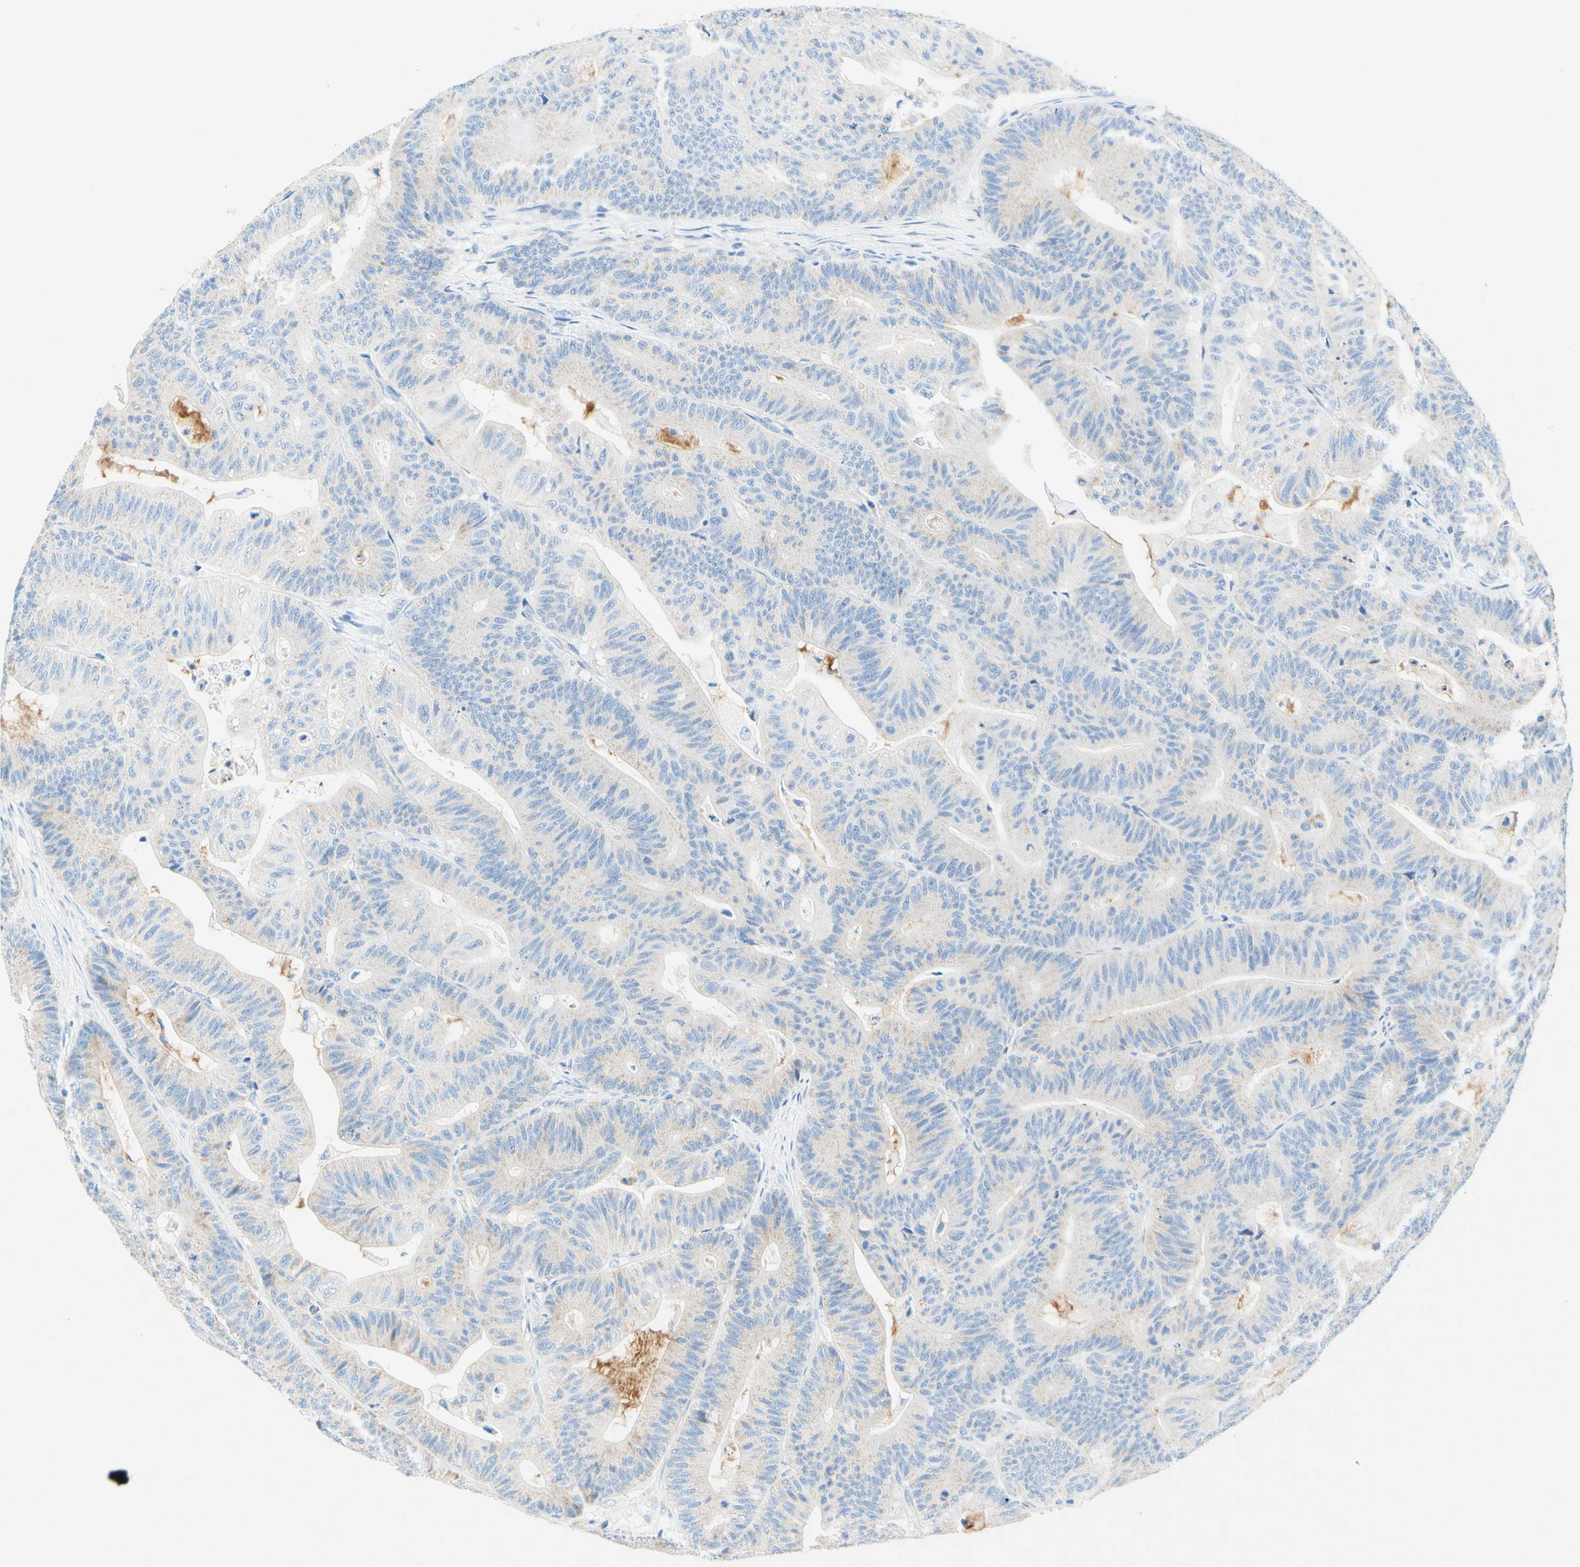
{"staining": {"intensity": "negative", "quantity": "none", "location": "none"}, "tissue": "colorectal cancer", "cell_type": "Tumor cells", "image_type": "cancer", "snomed": [{"axis": "morphology", "description": "Adenocarcinoma, NOS"}, {"axis": "topography", "description": "Colon"}], "caption": "This is an immunohistochemistry (IHC) image of human colorectal adenocarcinoma. There is no positivity in tumor cells.", "gene": "SLC46A1", "patient": {"sex": "female", "age": 84}}